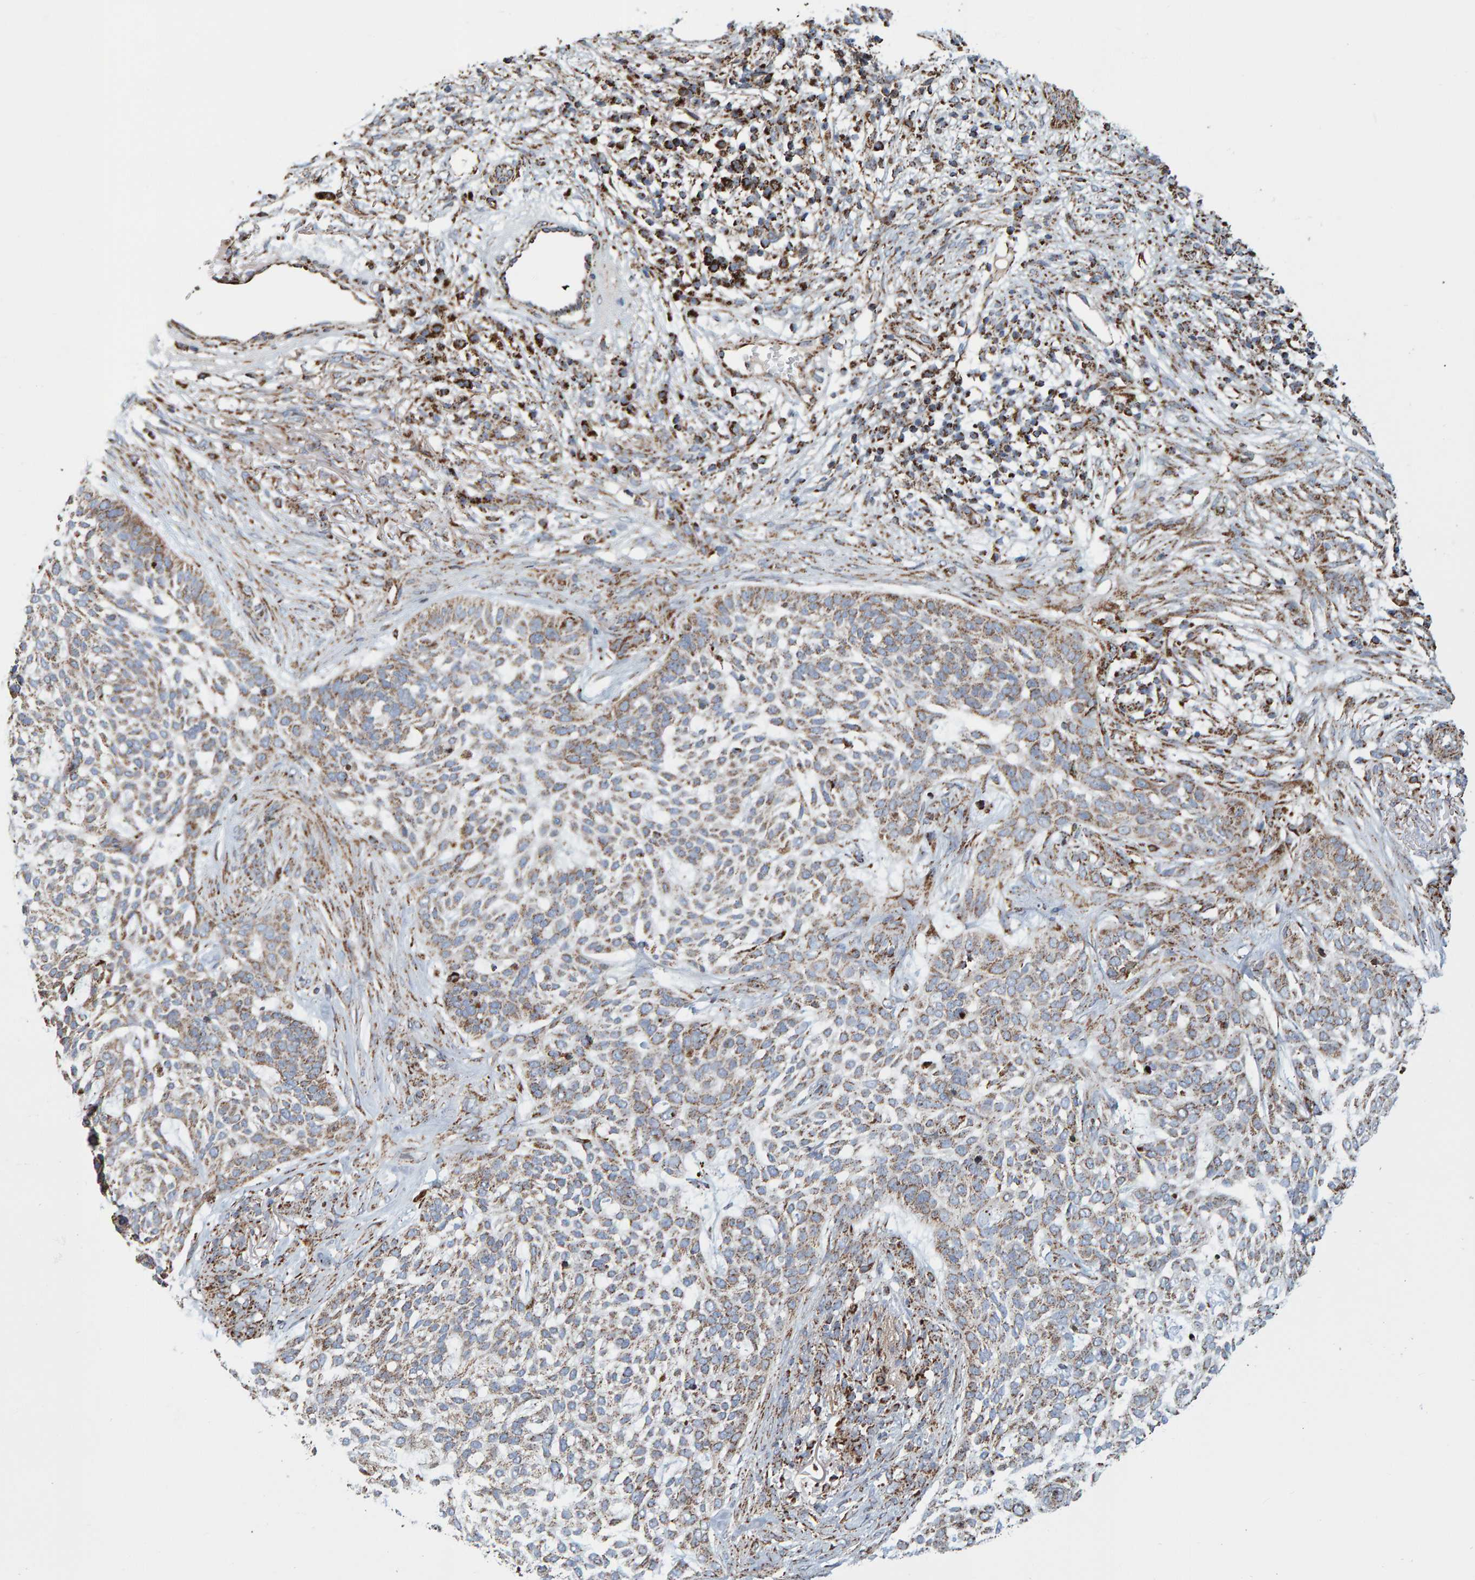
{"staining": {"intensity": "weak", "quantity": ">75%", "location": "cytoplasmic/membranous"}, "tissue": "skin cancer", "cell_type": "Tumor cells", "image_type": "cancer", "snomed": [{"axis": "morphology", "description": "Basal cell carcinoma"}, {"axis": "topography", "description": "Skin"}], "caption": "A brown stain shows weak cytoplasmic/membranous staining of a protein in skin cancer tumor cells. The protein of interest is stained brown, and the nuclei are stained in blue (DAB IHC with brightfield microscopy, high magnification).", "gene": "MRPL45", "patient": {"sex": "female", "age": 64}}